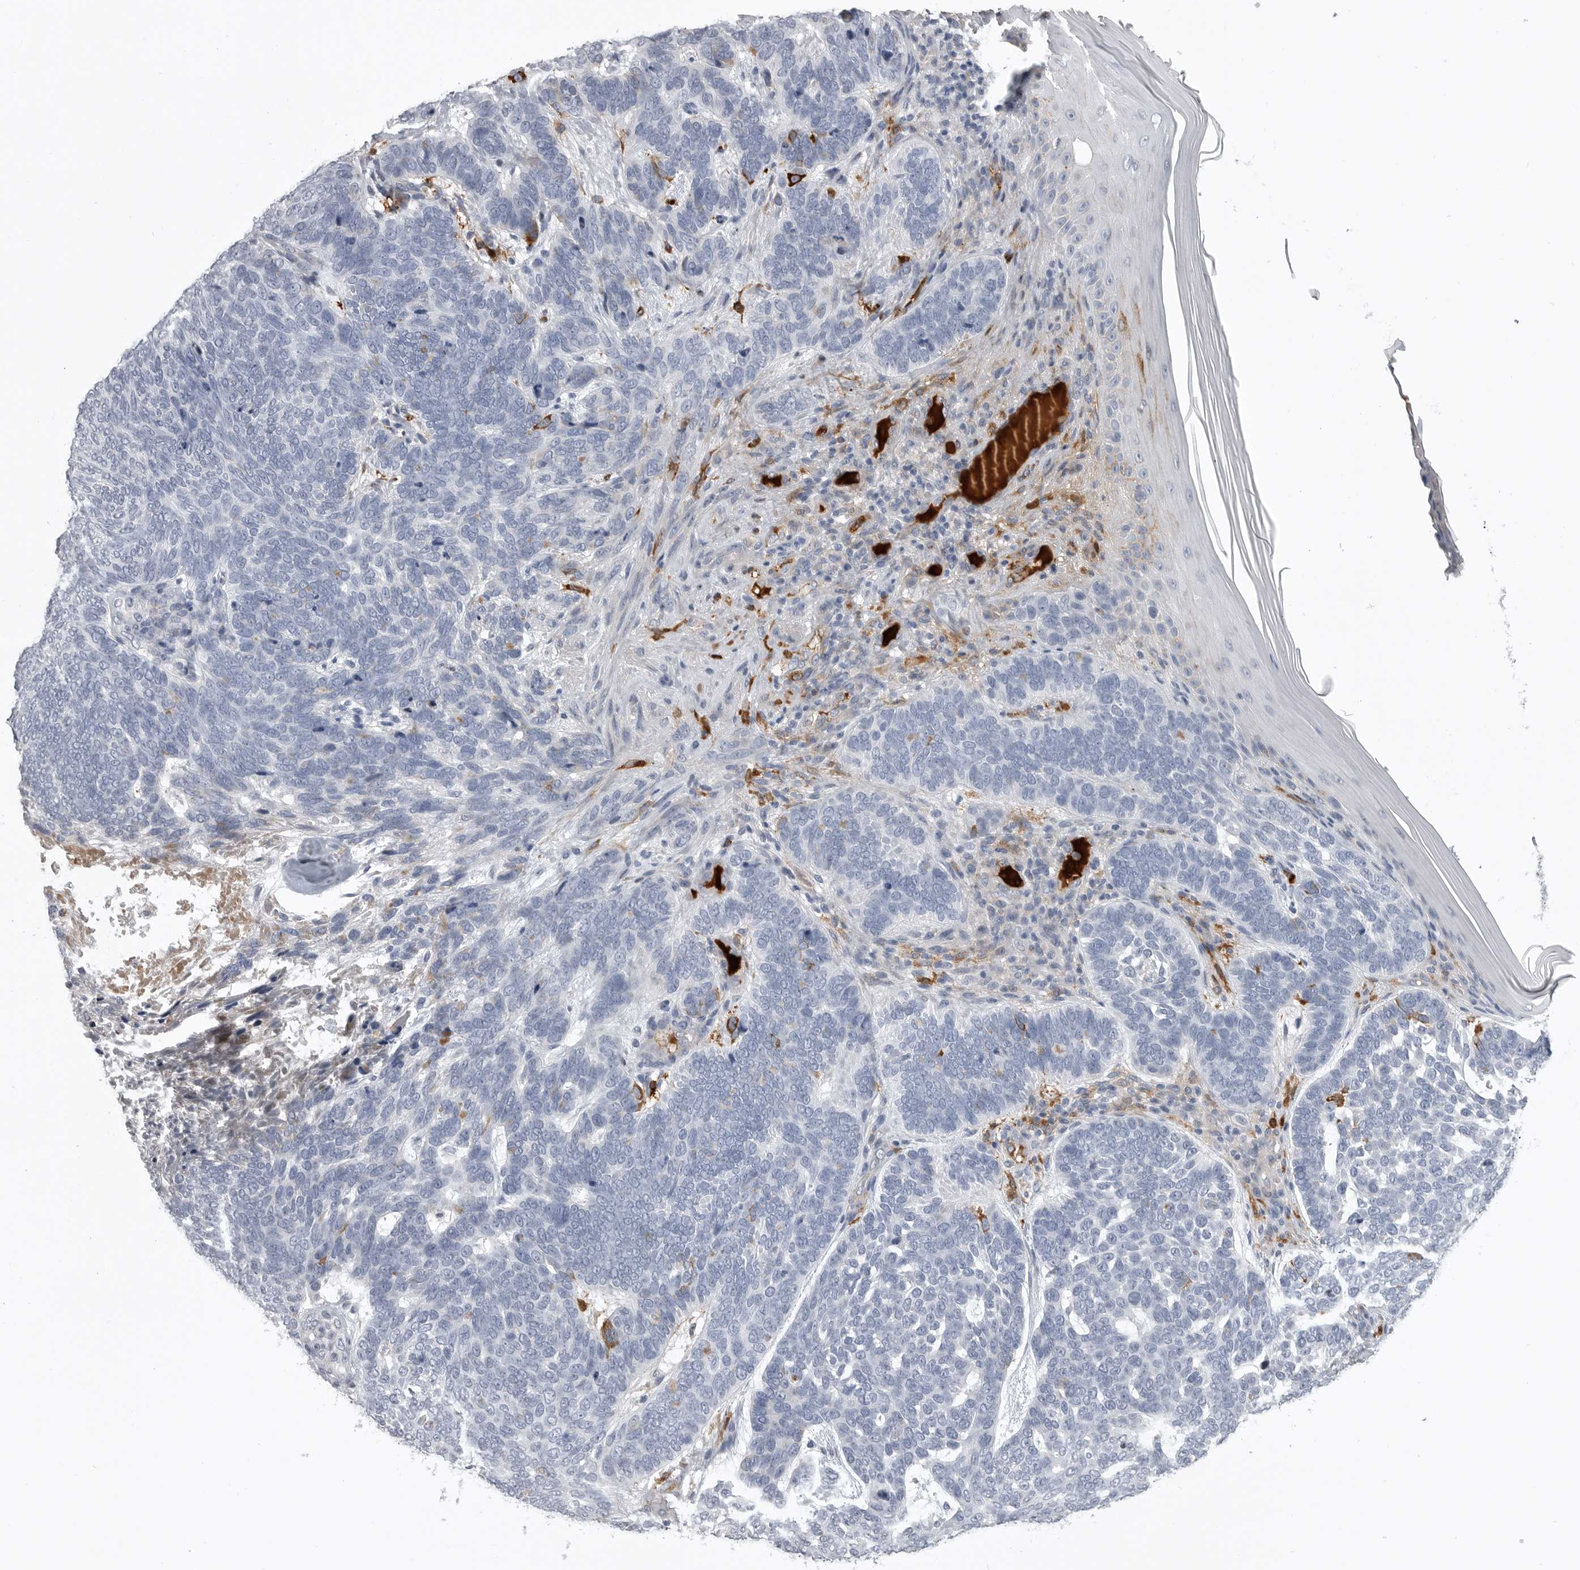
{"staining": {"intensity": "negative", "quantity": "none", "location": "none"}, "tissue": "skin cancer", "cell_type": "Tumor cells", "image_type": "cancer", "snomed": [{"axis": "morphology", "description": "Basal cell carcinoma"}, {"axis": "topography", "description": "Skin"}], "caption": "This micrograph is of skin basal cell carcinoma stained with IHC to label a protein in brown with the nuclei are counter-stained blue. There is no expression in tumor cells.", "gene": "SERPING1", "patient": {"sex": "female", "age": 85}}